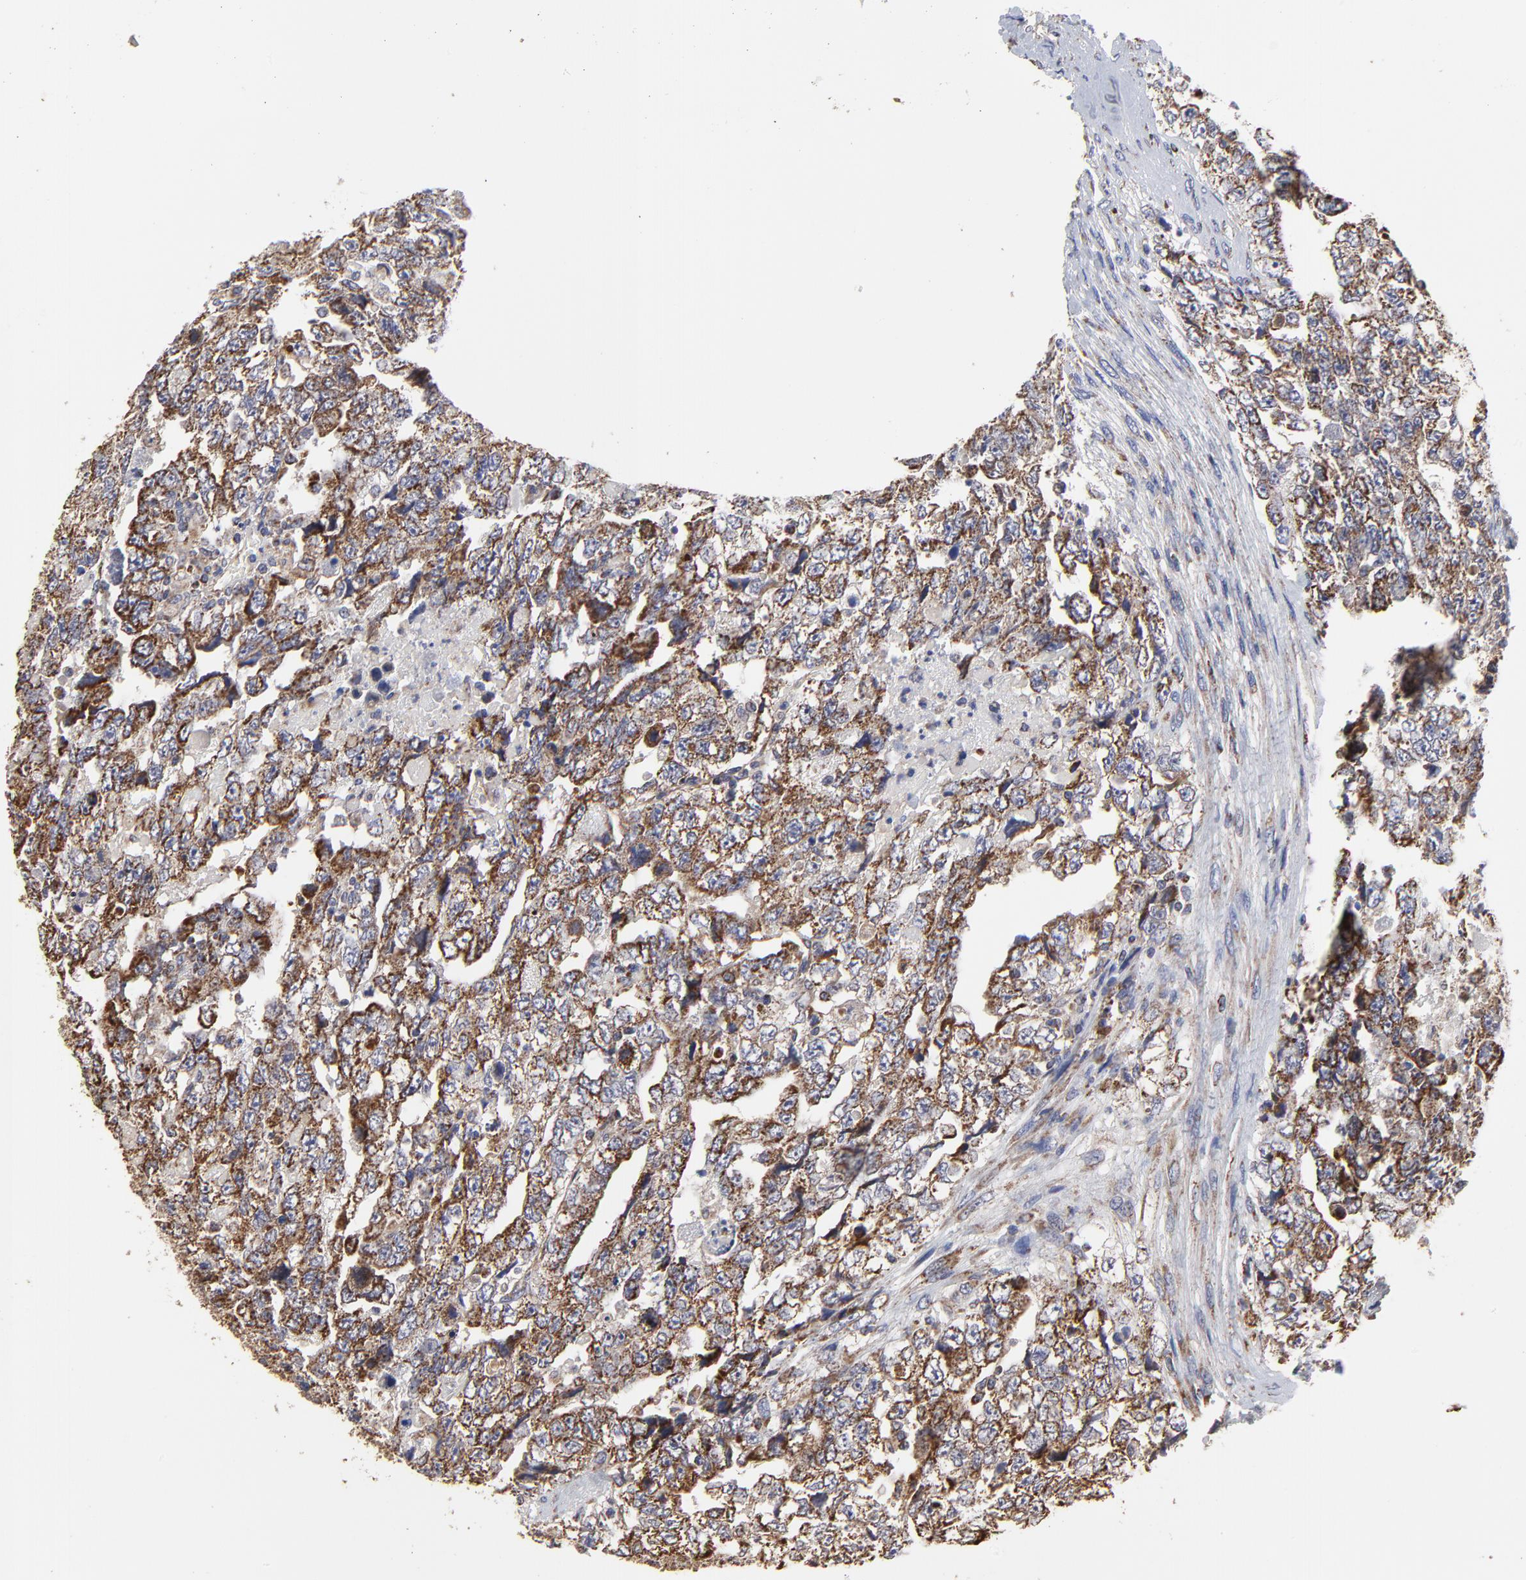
{"staining": {"intensity": "moderate", "quantity": ">75%", "location": "cytoplasmic/membranous"}, "tissue": "testis cancer", "cell_type": "Tumor cells", "image_type": "cancer", "snomed": [{"axis": "morphology", "description": "Carcinoma, Embryonal, NOS"}, {"axis": "topography", "description": "Testis"}], "caption": "IHC photomicrograph of human embryonal carcinoma (testis) stained for a protein (brown), which shows medium levels of moderate cytoplasmic/membranous positivity in about >75% of tumor cells.", "gene": "ZNF550", "patient": {"sex": "male", "age": 36}}